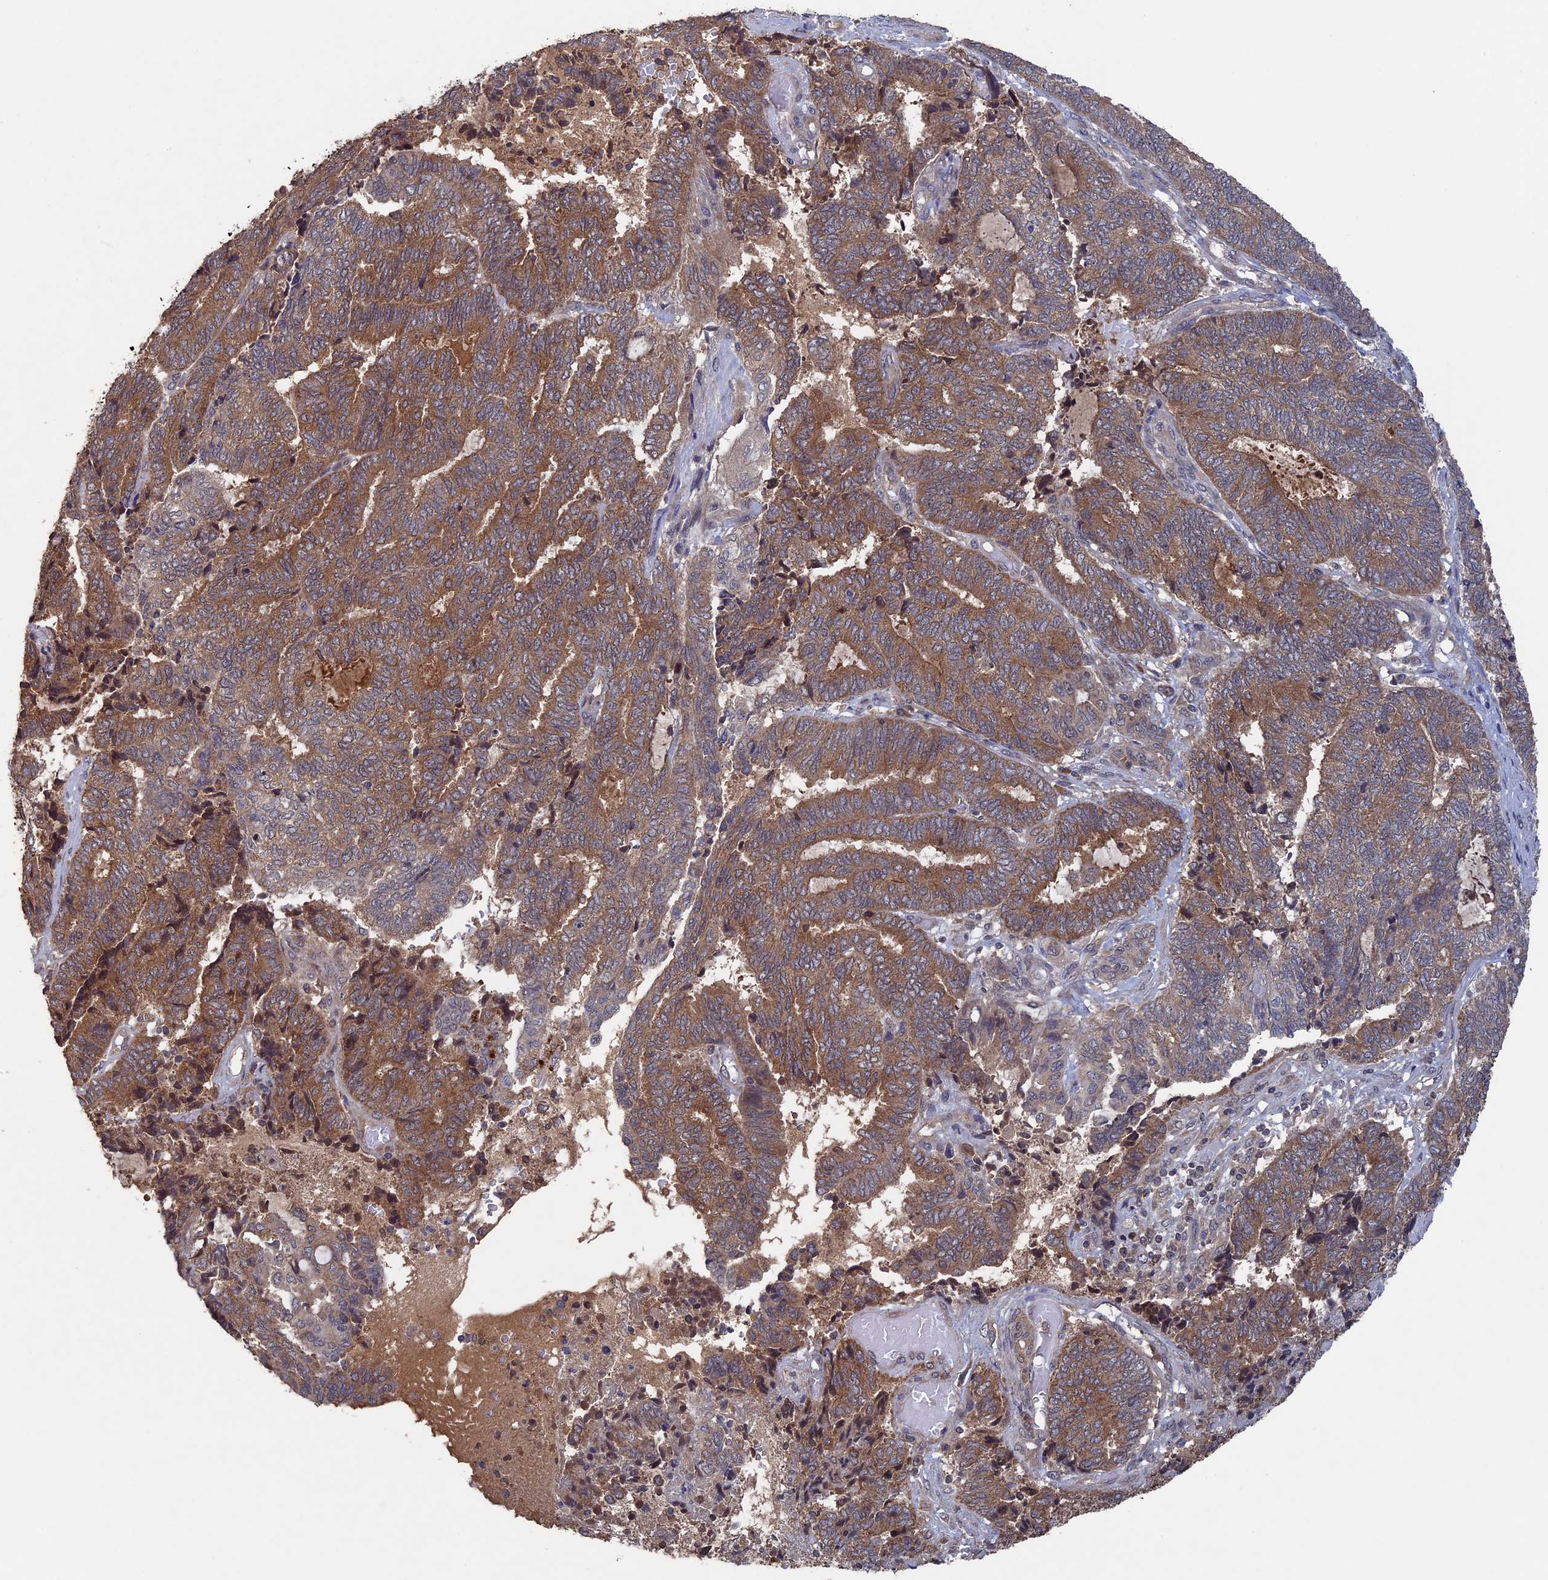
{"staining": {"intensity": "moderate", "quantity": ">75%", "location": "cytoplasmic/membranous"}, "tissue": "endometrial cancer", "cell_type": "Tumor cells", "image_type": "cancer", "snomed": [{"axis": "morphology", "description": "Adenocarcinoma, NOS"}, {"axis": "topography", "description": "Uterus"}, {"axis": "topography", "description": "Endometrium"}], "caption": "Immunohistochemistry (IHC) photomicrograph of adenocarcinoma (endometrial) stained for a protein (brown), which exhibits medium levels of moderate cytoplasmic/membranous expression in about >75% of tumor cells.", "gene": "RAB15", "patient": {"sex": "female", "age": 70}}